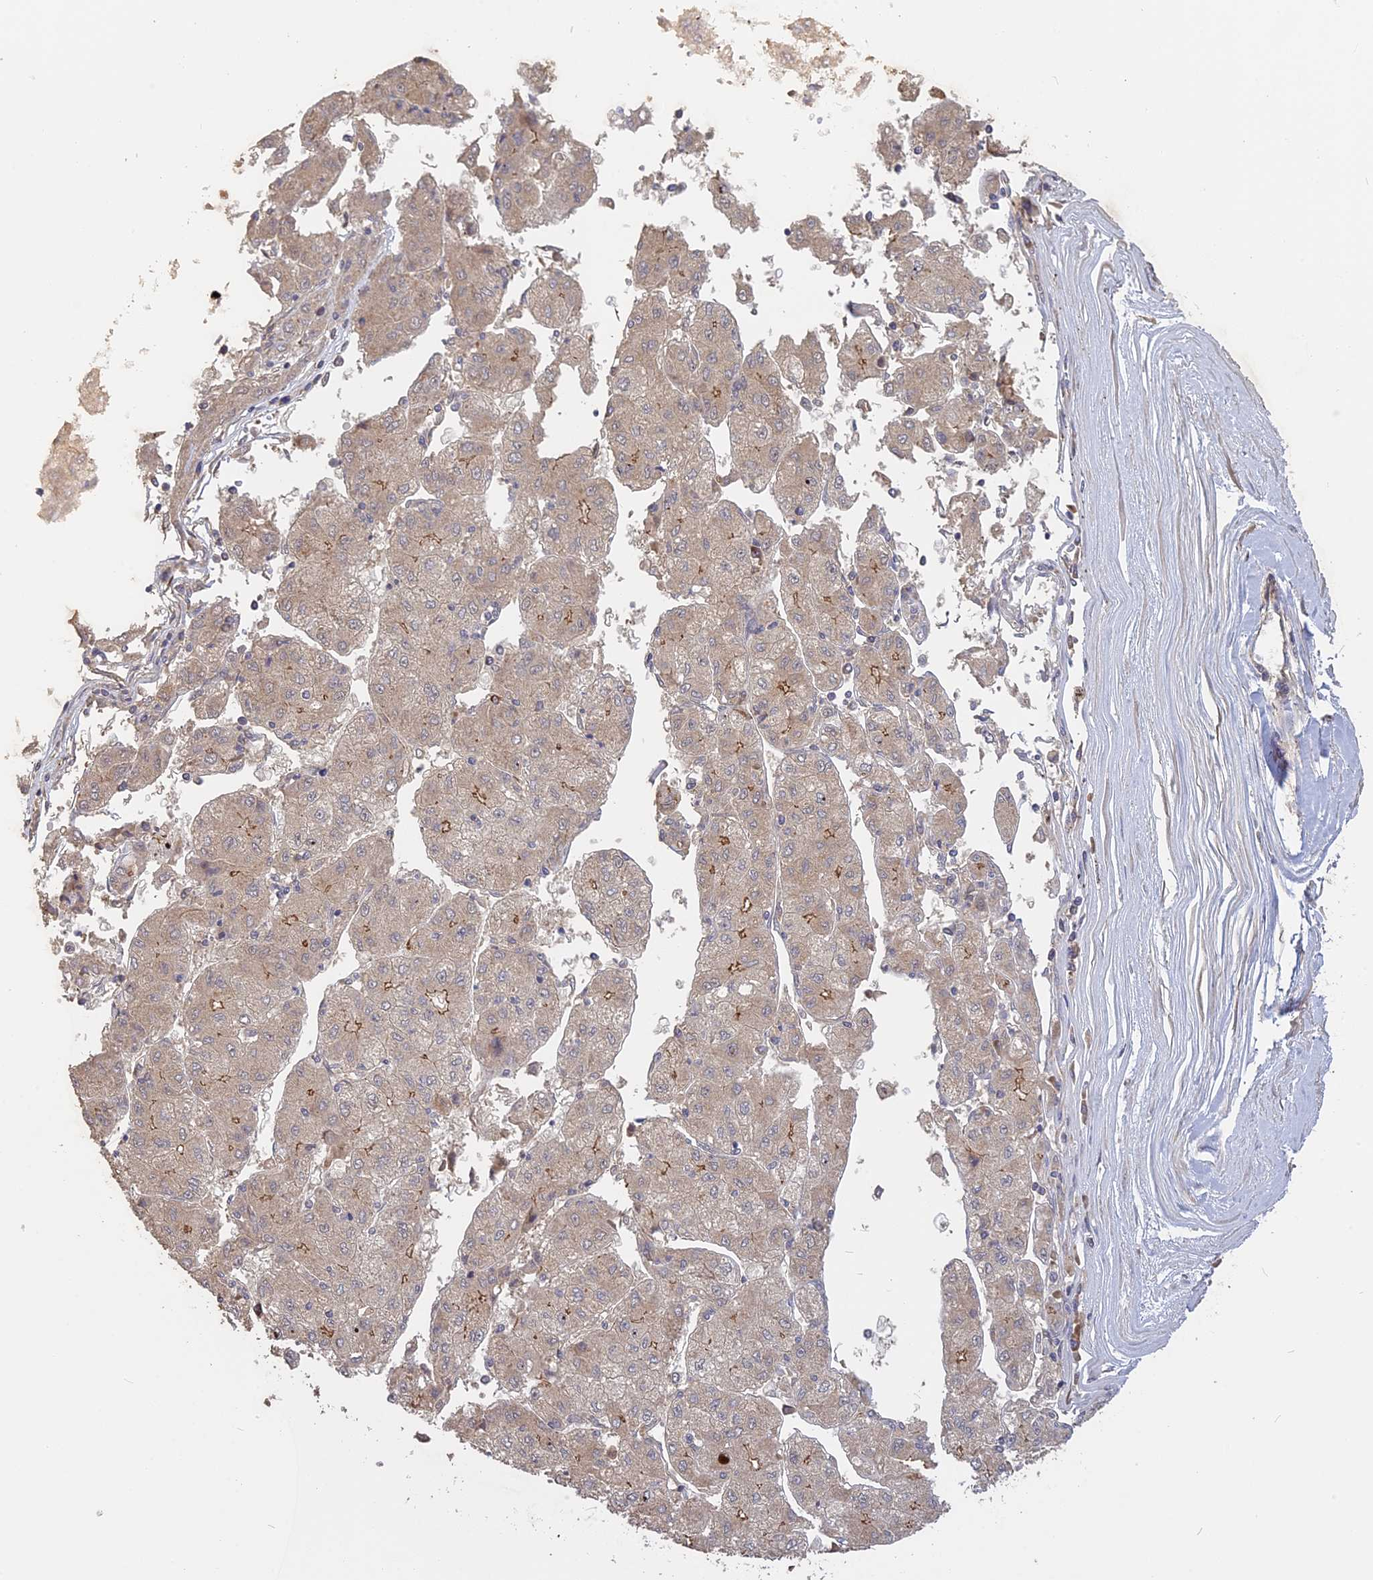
{"staining": {"intensity": "moderate", "quantity": "<25%", "location": "cytoplasmic/membranous"}, "tissue": "liver cancer", "cell_type": "Tumor cells", "image_type": "cancer", "snomed": [{"axis": "morphology", "description": "Carcinoma, Hepatocellular, NOS"}, {"axis": "topography", "description": "Liver"}], "caption": "Liver hepatocellular carcinoma tissue shows moderate cytoplasmic/membranous positivity in approximately <25% of tumor cells (DAB IHC, brown staining for protein, blue staining for nuclei).", "gene": "ARHGAP40", "patient": {"sex": "male", "age": 72}}